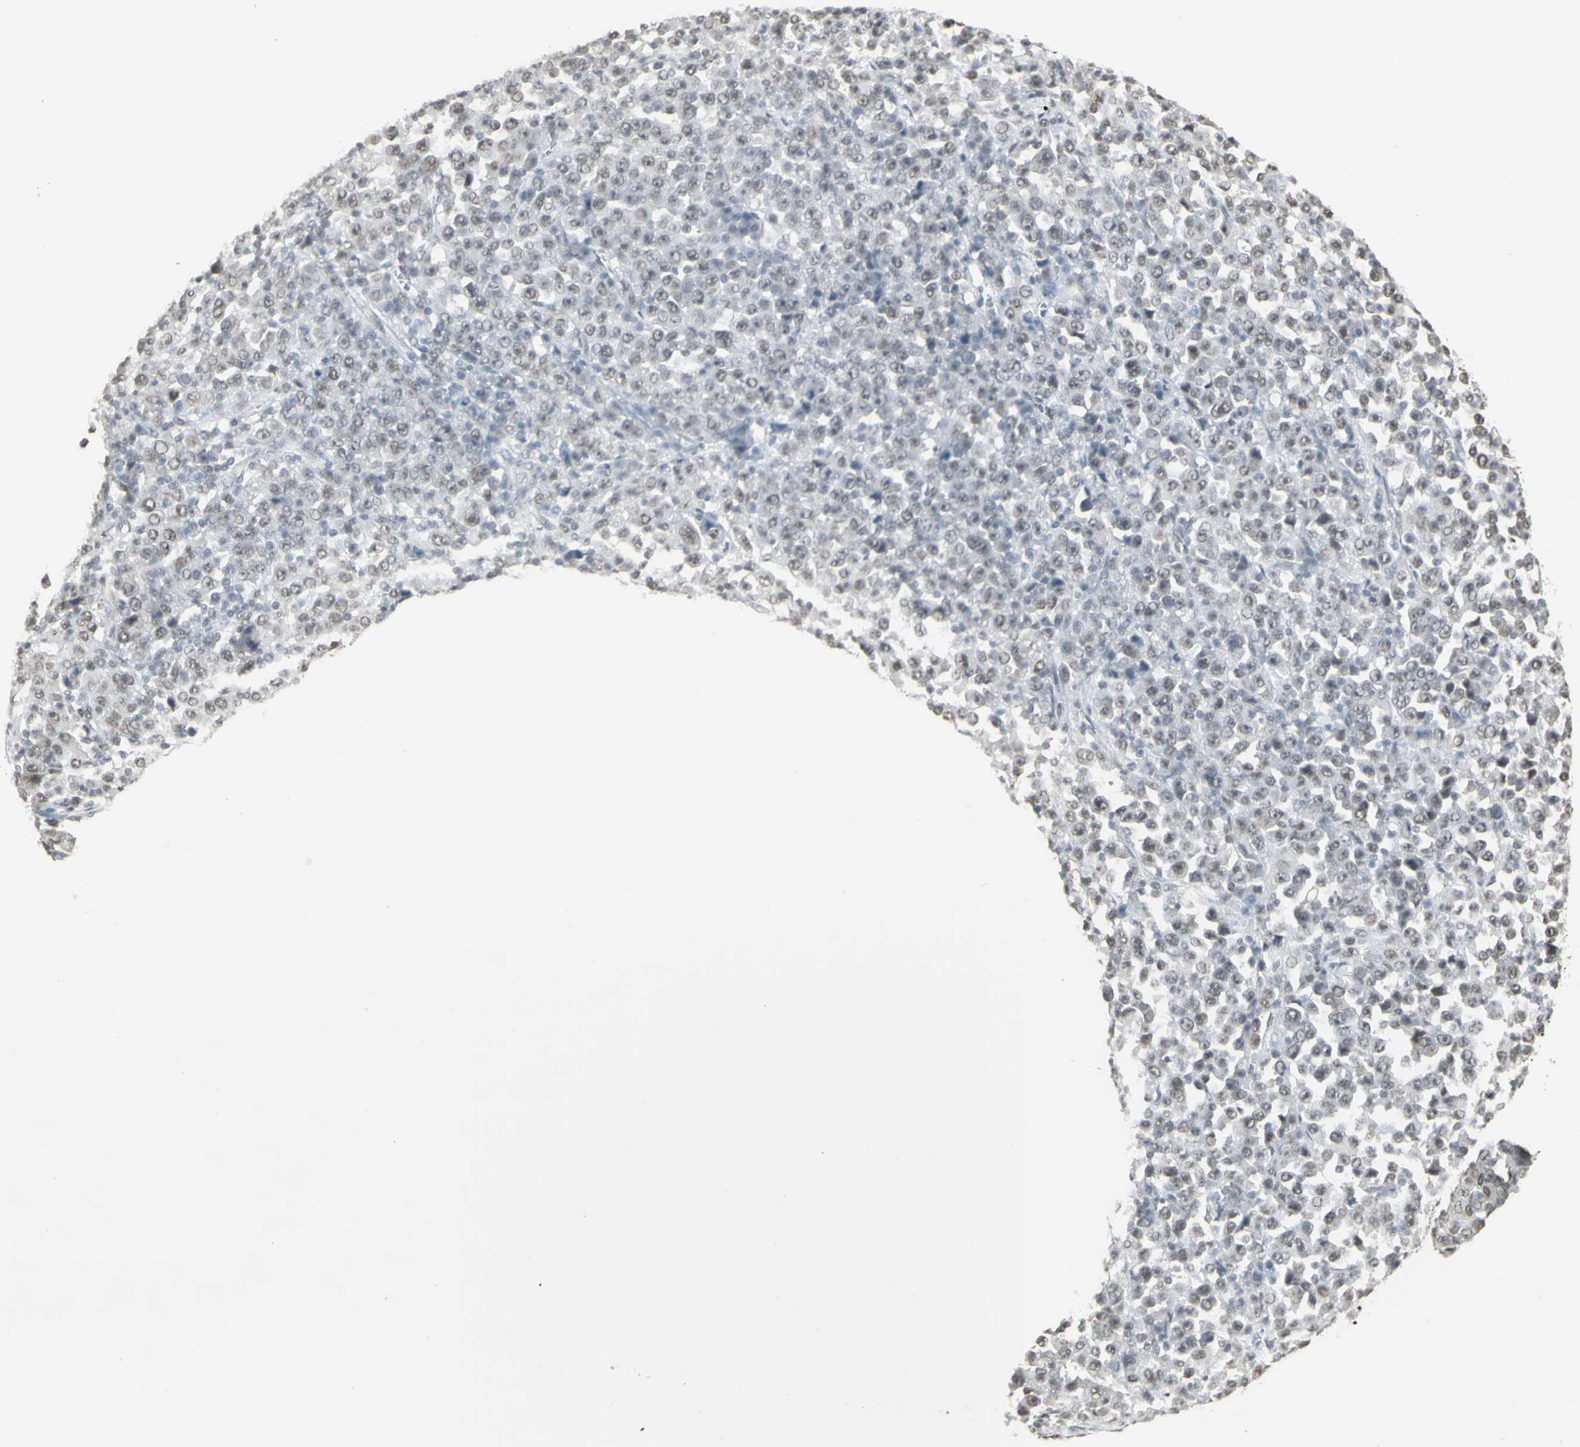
{"staining": {"intensity": "weak", "quantity": "25%-75%", "location": "nuclear"}, "tissue": "stomach cancer", "cell_type": "Tumor cells", "image_type": "cancer", "snomed": [{"axis": "morphology", "description": "Normal tissue, NOS"}, {"axis": "morphology", "description": "Adenocarcinoma, NOS"}, {"axis": "topography", "description": "Stomach, upper"}, {"axis": "topography", "description": "Stomach"}], "caption": "Immunohistochemical staining of human stomach cancer shows low levels of weak nuclear protein positivity in about 25%-75% of tumor cells.", "gene": "TRIM28", "patient": {"sex": "male", "age": 59}}